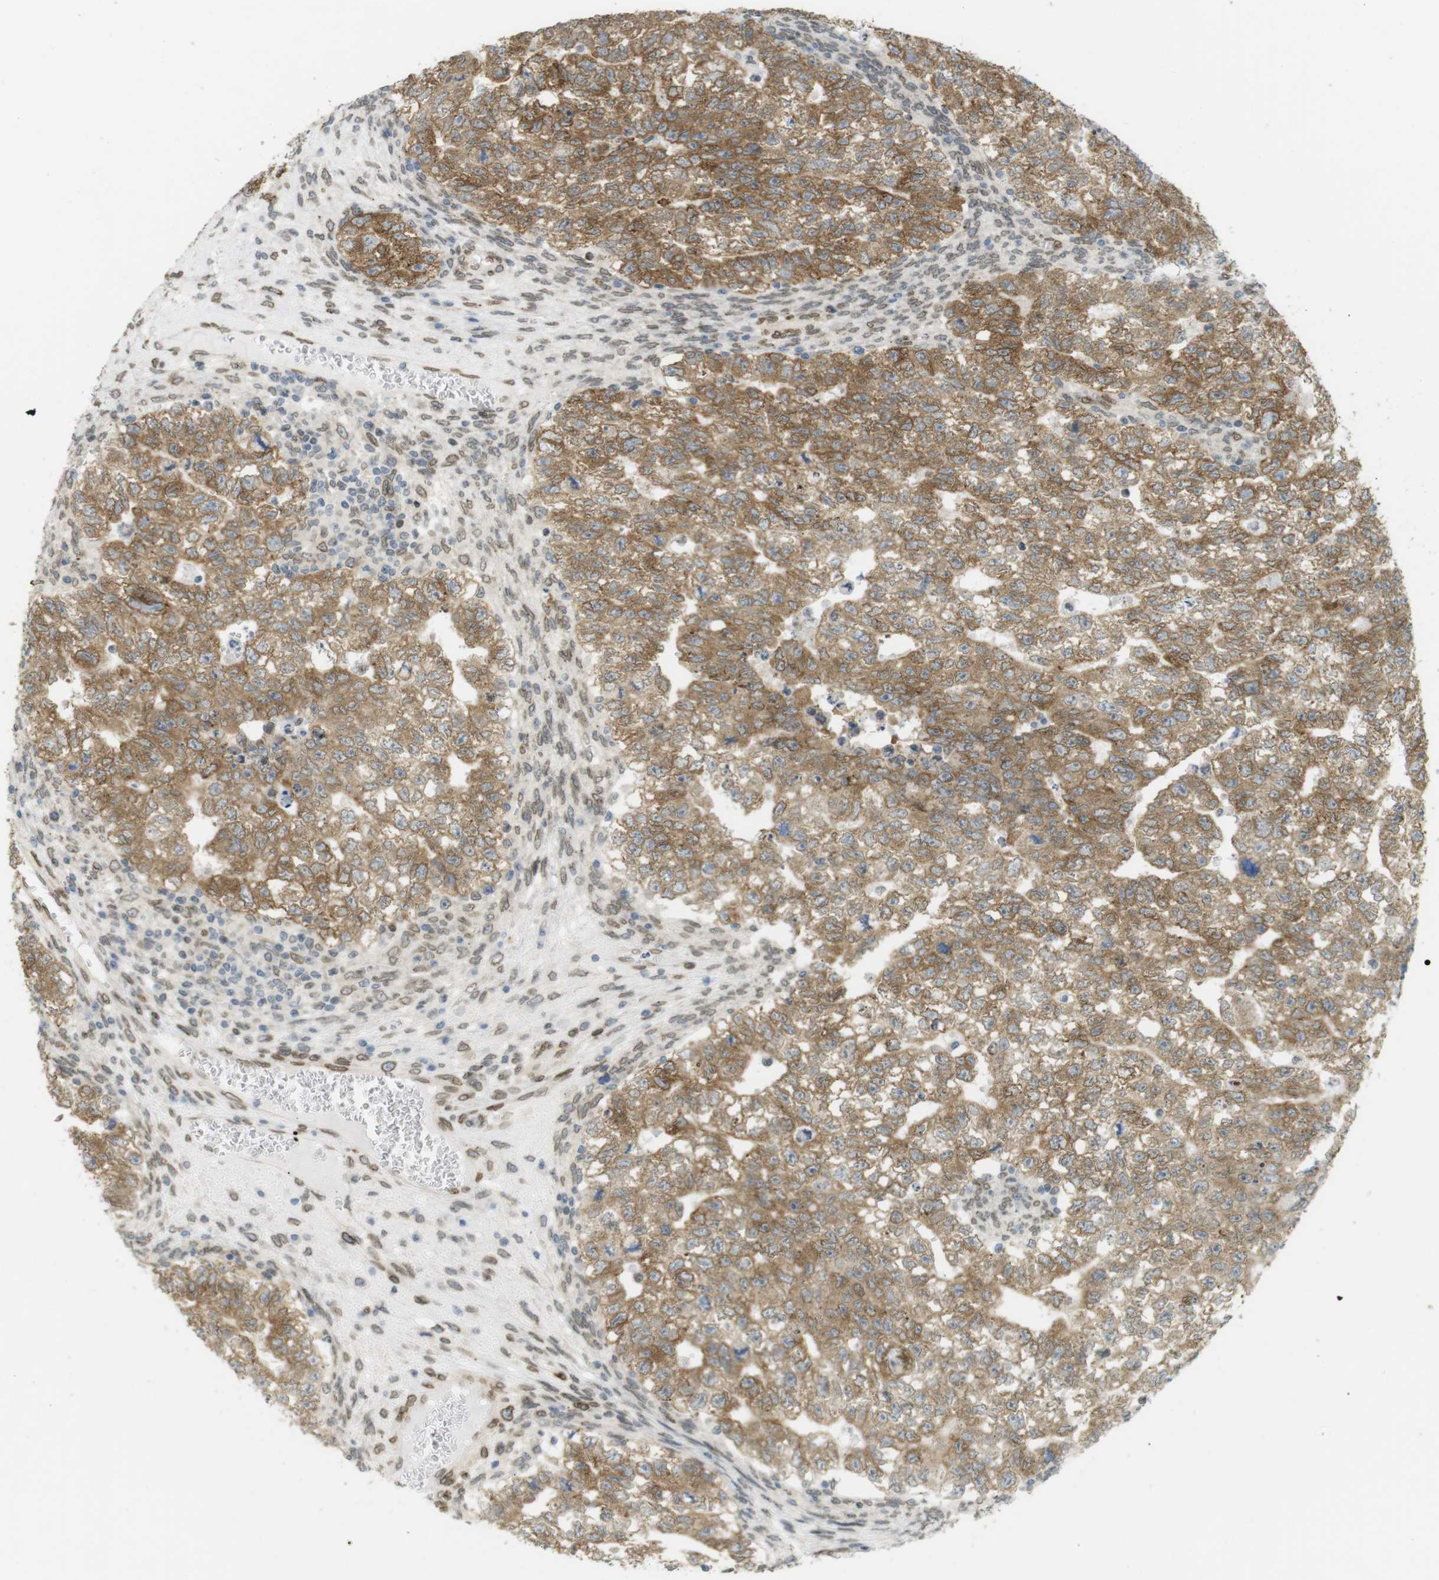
{"staining": {"intensity": "moderate", "quantity": ">75%", "location": "cytoplasmic/membranous,nuclear"}, "tissue": "testis cancer", "cell_type": "Tumor cells", "image_type": "cancer", "snomed": [{"axis": "morphology", "description": "Seminoma, NOS"}, {"axis": "morphology", "description": "Carcinoma, Embryonal, NOS"}, {"axis": "topography", "description": "Testis"}], "caption": "Immunohistochemistry (DAB (3,3'-diaminobenzidine)) staining of human testis embryonal carcinoma displays moderate cytoplasmic/membranous and nuclear protein positivity in about >75% of tumor cells.", "gene": "ARL6IP6", "patient": {"sex": "male", "age": 38}}